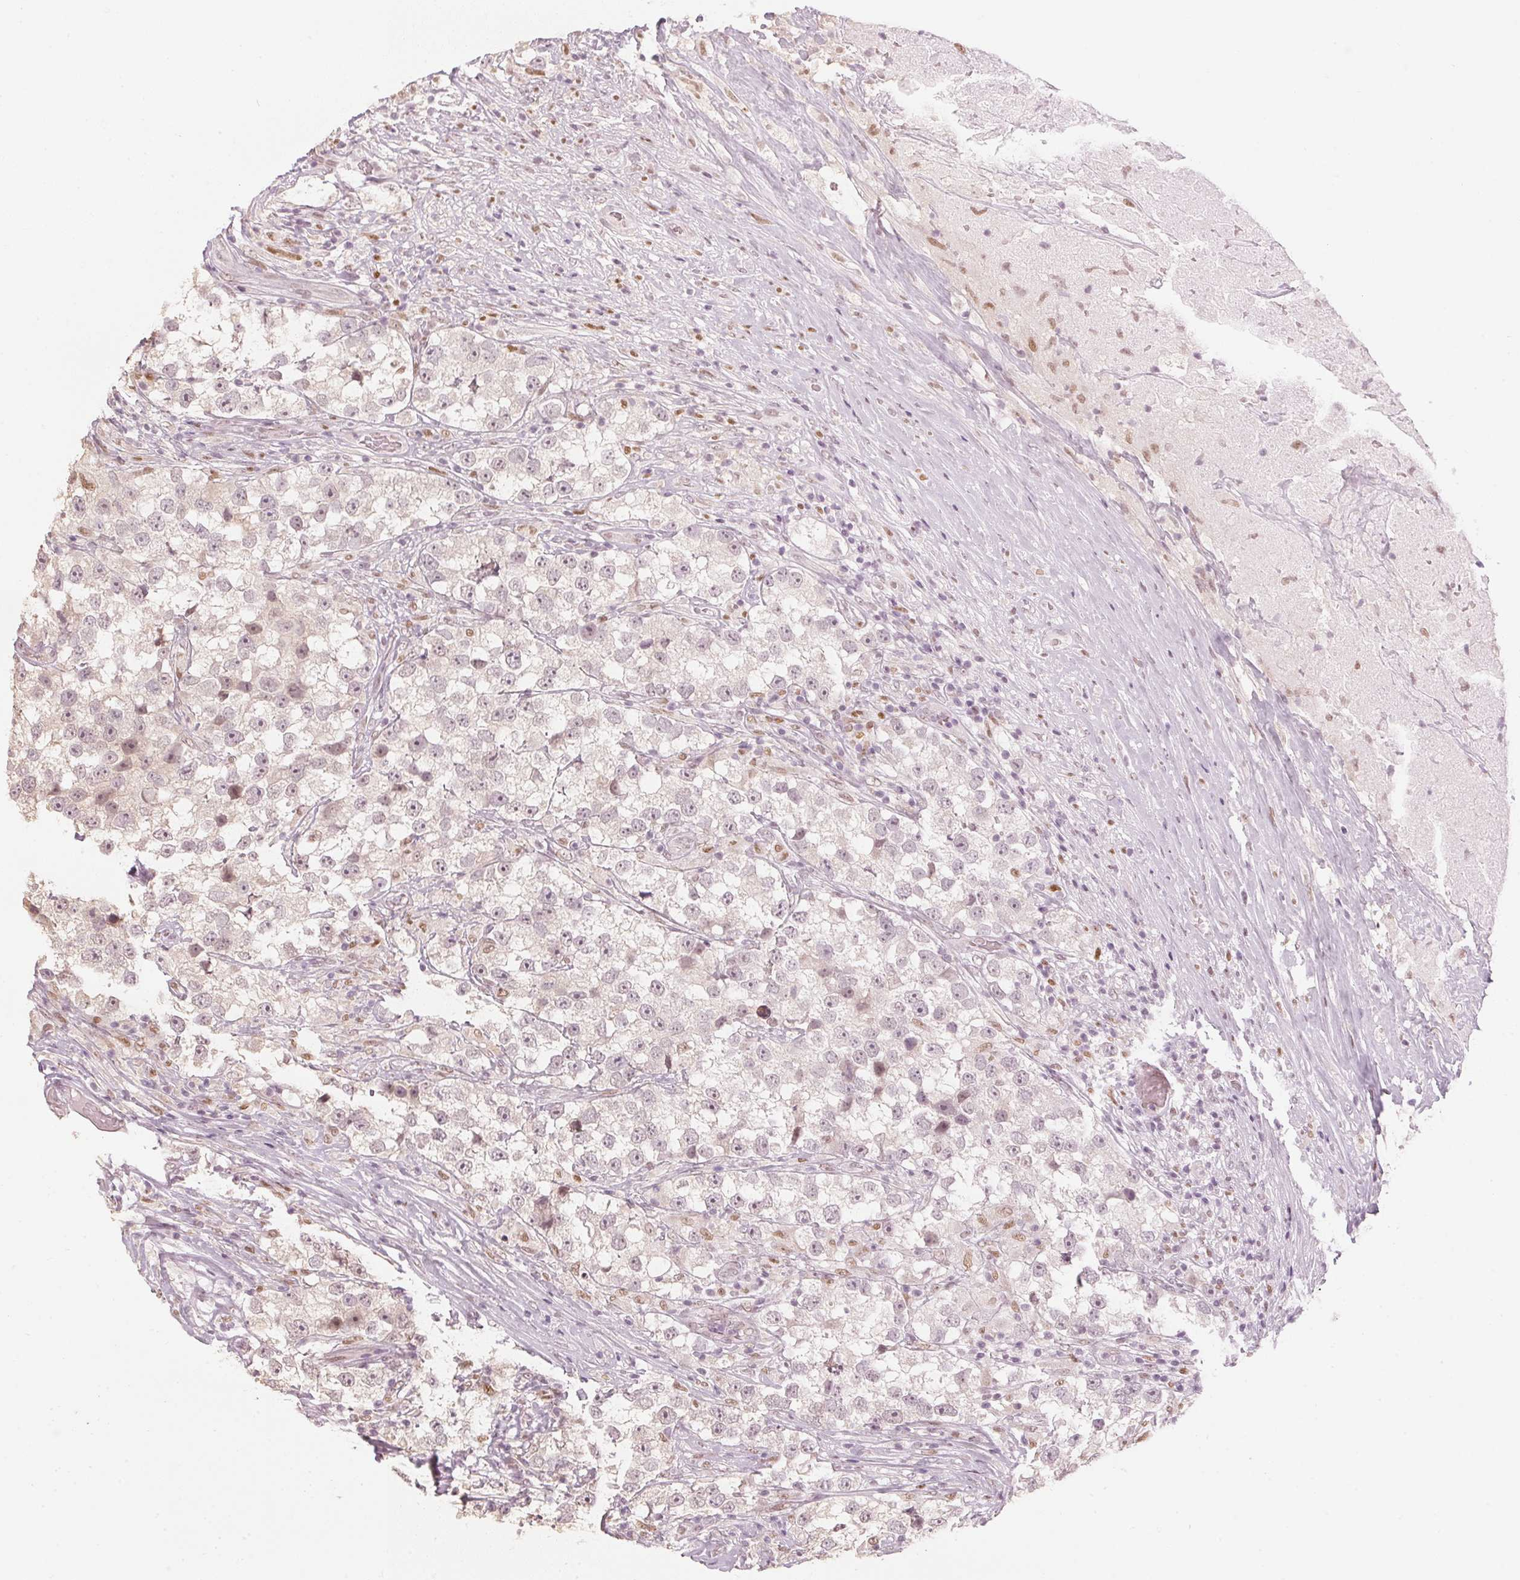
{"staining": {"intensity": "moderate", "quantity": "<25%", "location": "nuclear"}, "tissue": "testis cancer", "cell_type": "Tumor cells", "image_type": "cancer", "snomed": [{"axis": "morphology", "description": "Seminoma, NOS"}, {"axis": "topography", "description": "Testis"}], "caption": "IHC staining of testis seminoma, which exhibits low levels of moderate nuclear expression in about <25% of tumor cells indicating moderate nuclear protein positivity. The staining was performed using DAB (3,3'-diaminobenzidine) (brown) for protein detection and nuclei were counterstained in hematoxylin (blue).", "gene": "SLC39A3", "patient": {"sex": "male", "age": 46}}